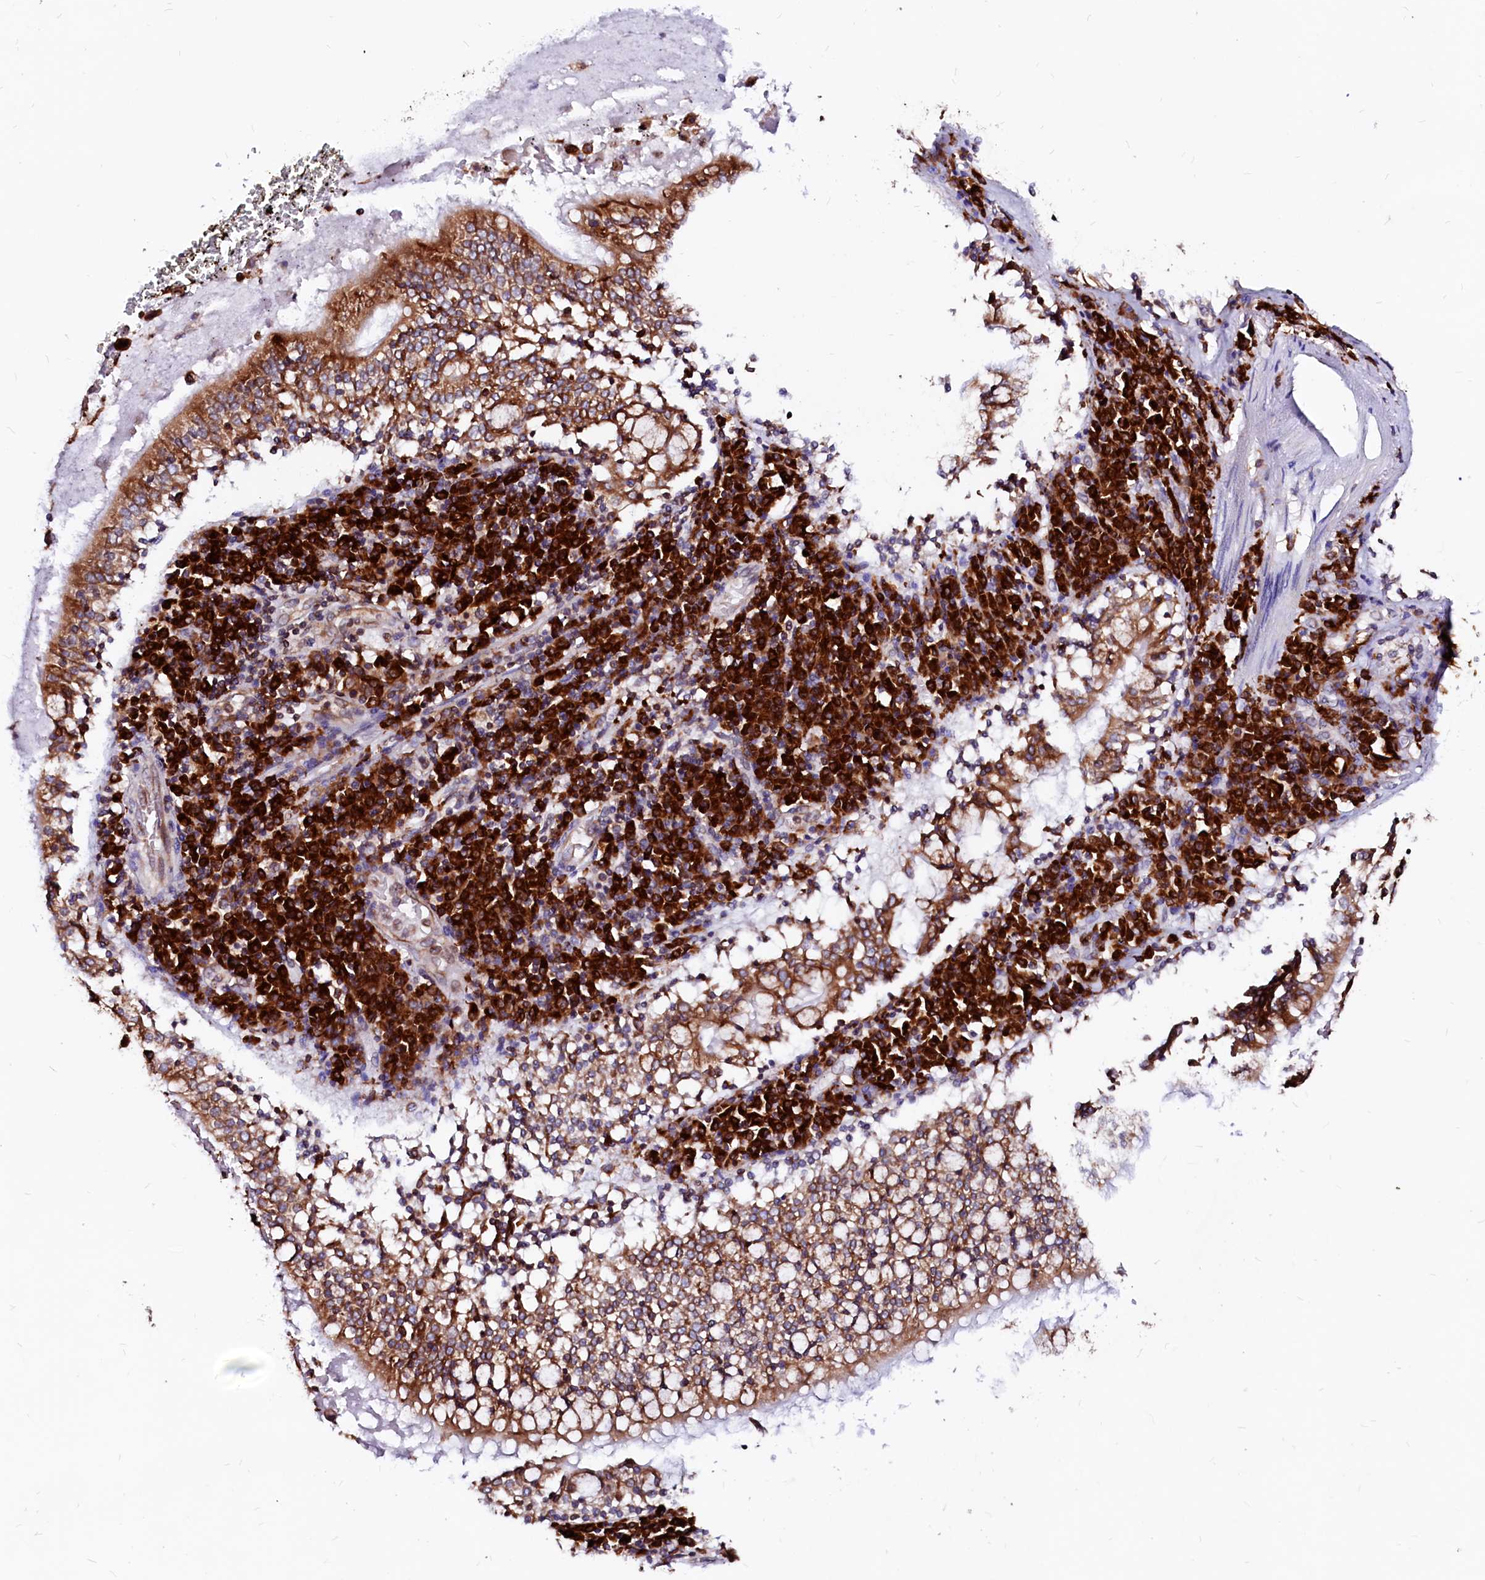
{"staining": {"intensity": "strong", "quantity": ">75%", "location": "cytoplasmic/membranous"}, "tissue": "lung cancer", "cell_type": "Tumor cells", "image_type": "cancer", "snomed": [{"axis": "morphology", "description": "Squamous cell carcinoma, NOS"}, {"axis": "topography", "description": "Lung"}], "caption": "High-power microscopy captured an IHC image of squamous cell carcinoma (lung), revealing strong cytoplasmic/membranous expression in approximately >75% of tumor cells.", "gene": "DERL1", "patient": {"sex": "male", "age": 65}}